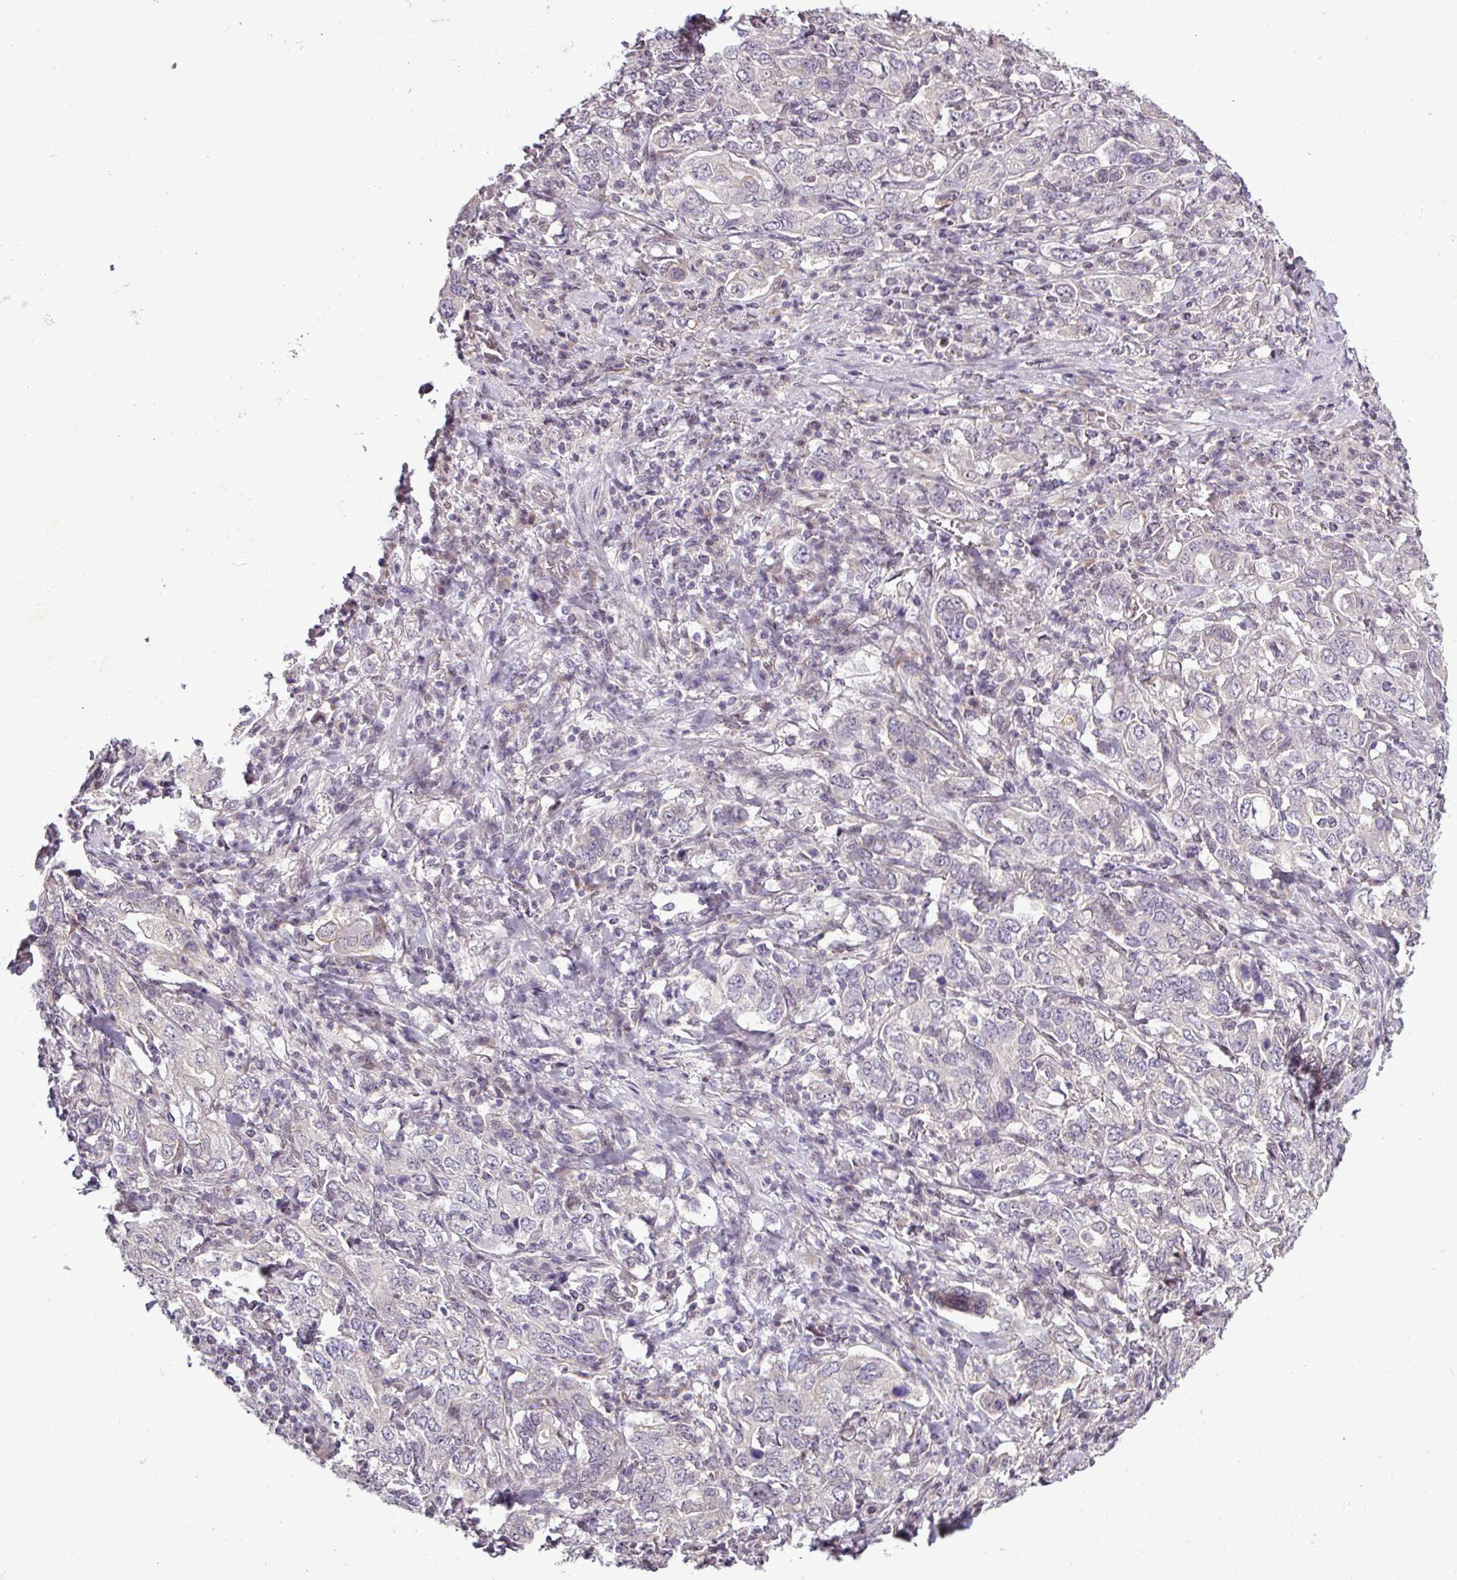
{"staining": {"intensity": "negative", "quantity": "none", "location": "none"}, "tissue": "stomach cancer", "cell_type": "Tumor cells", "image_type": "cancer", "snomed": [{"axis": "morphology", "description": "Adenocarcinoma, NOS"}, {"axis": "topography", "description": "Stomach, upper"}, {"axis": "topography", "description": "Stomach"}], "caption": "Tumor cells show no significant staining in stomach adenocarcinoma. (Stains: DAB (3,3'-diaminobenzidine) immunohistochemistry (IHC) with hematoxylin counter stain, Microscopy: brightfield microscopy at high magnification).", "gene": "GPT2", "patient": {"sex": "male", "age": 62}}